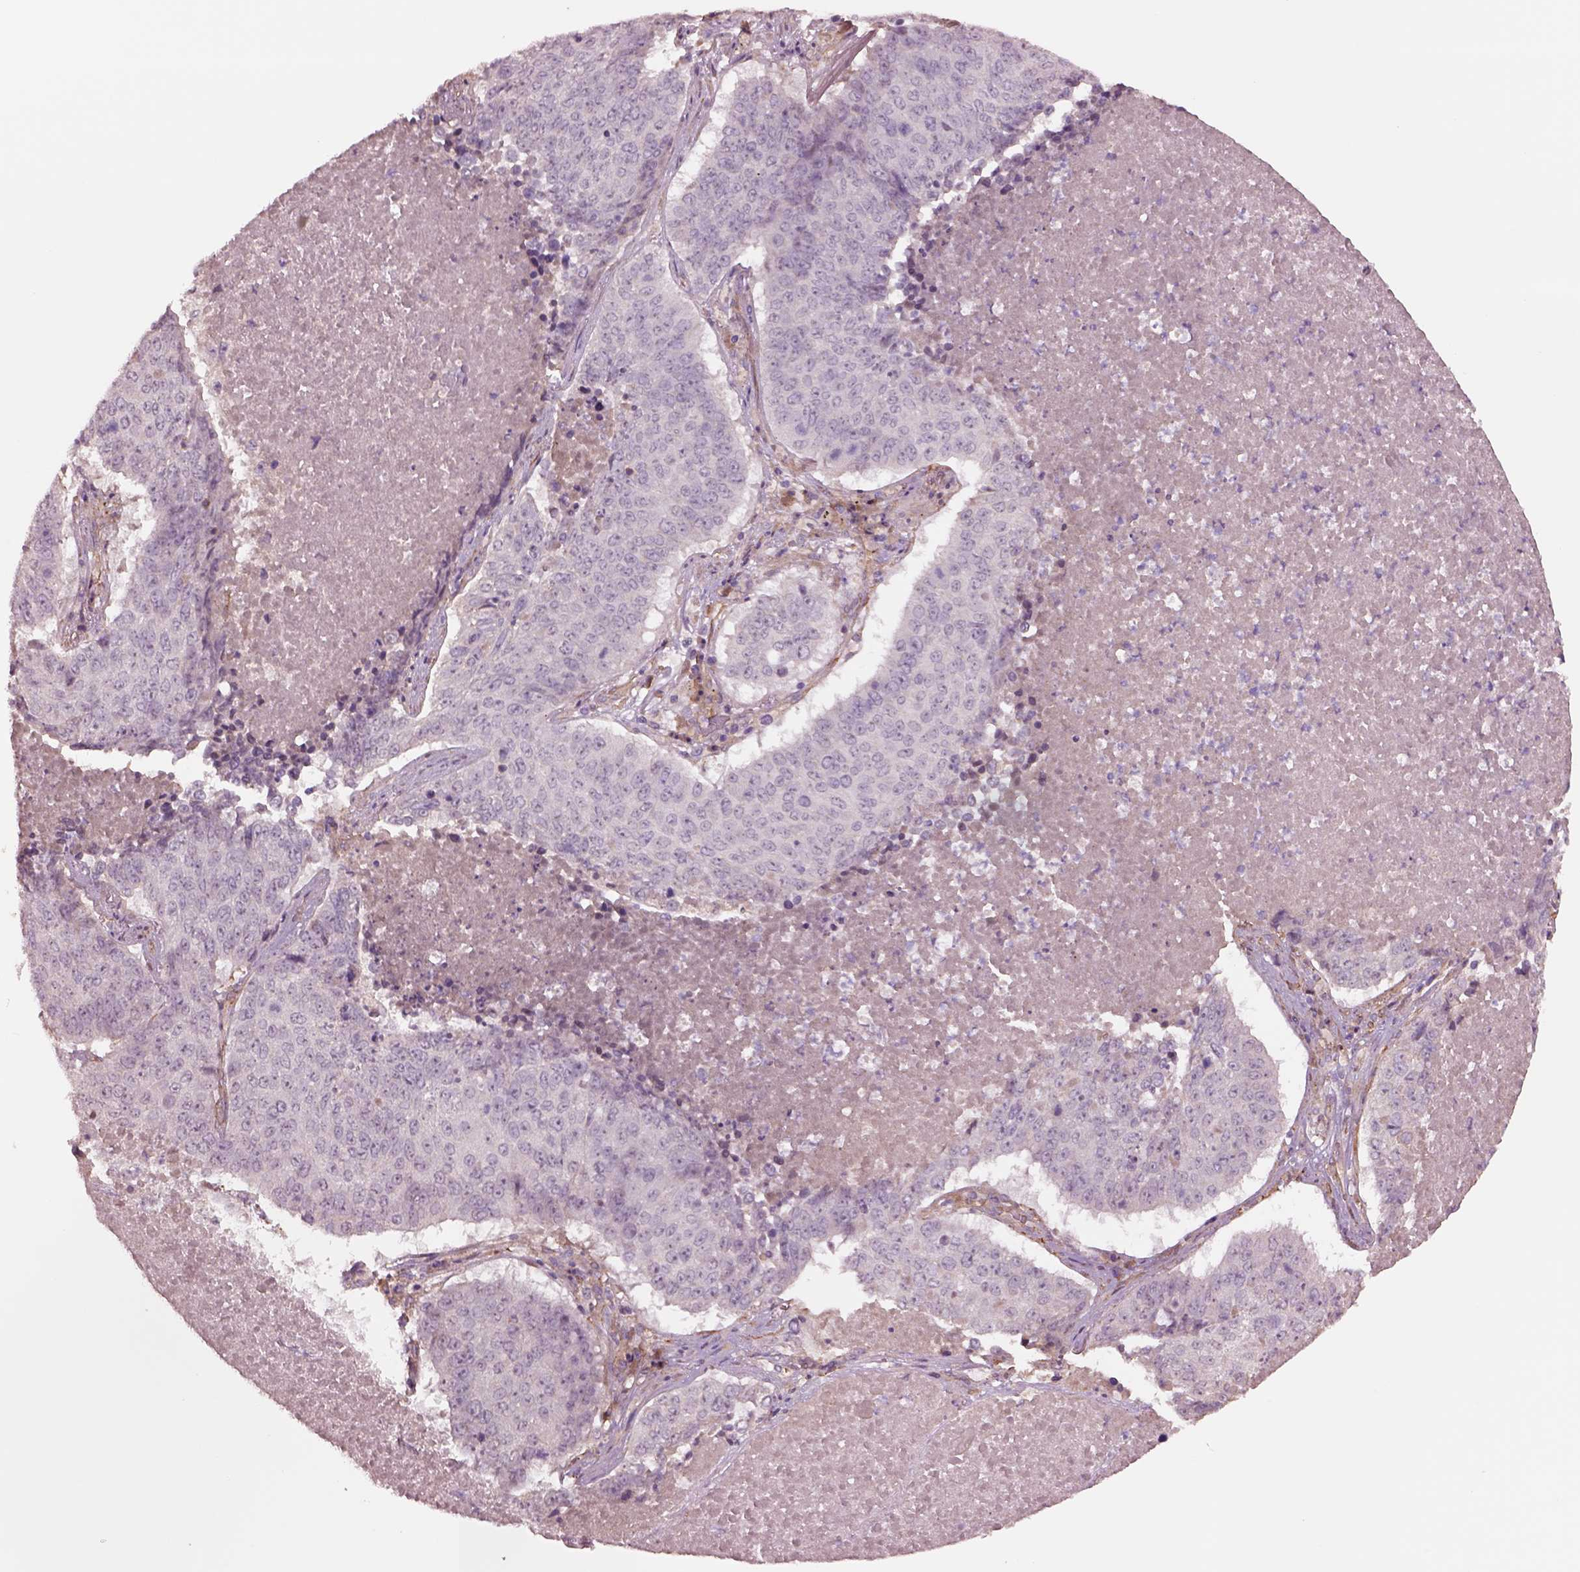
{"staining": {"intensity": "negative", "quantity": "none", "location": "none"}, "tissue": "lung cancer", "cell_type": "Tumor cells", "image_type": "cancer", "snomed": [{"axis": "morphology", "description": "Normal tissue, NOS"}, {"axis": "morphology", "description": "Squamous cell carcinoma, NOS"}, {"axis": "topography", "description": "Bronchus"}, {"axis": "topography", "description": "Lung"}], "caption": "High power microscopy image of an immunohistochemistry (IHC) image of squamous cell carcinoma (lung), revealing no significant staining in tumor cells.", "gene": "HTR1B", "patient": {"sex": "male", "age": 64}}